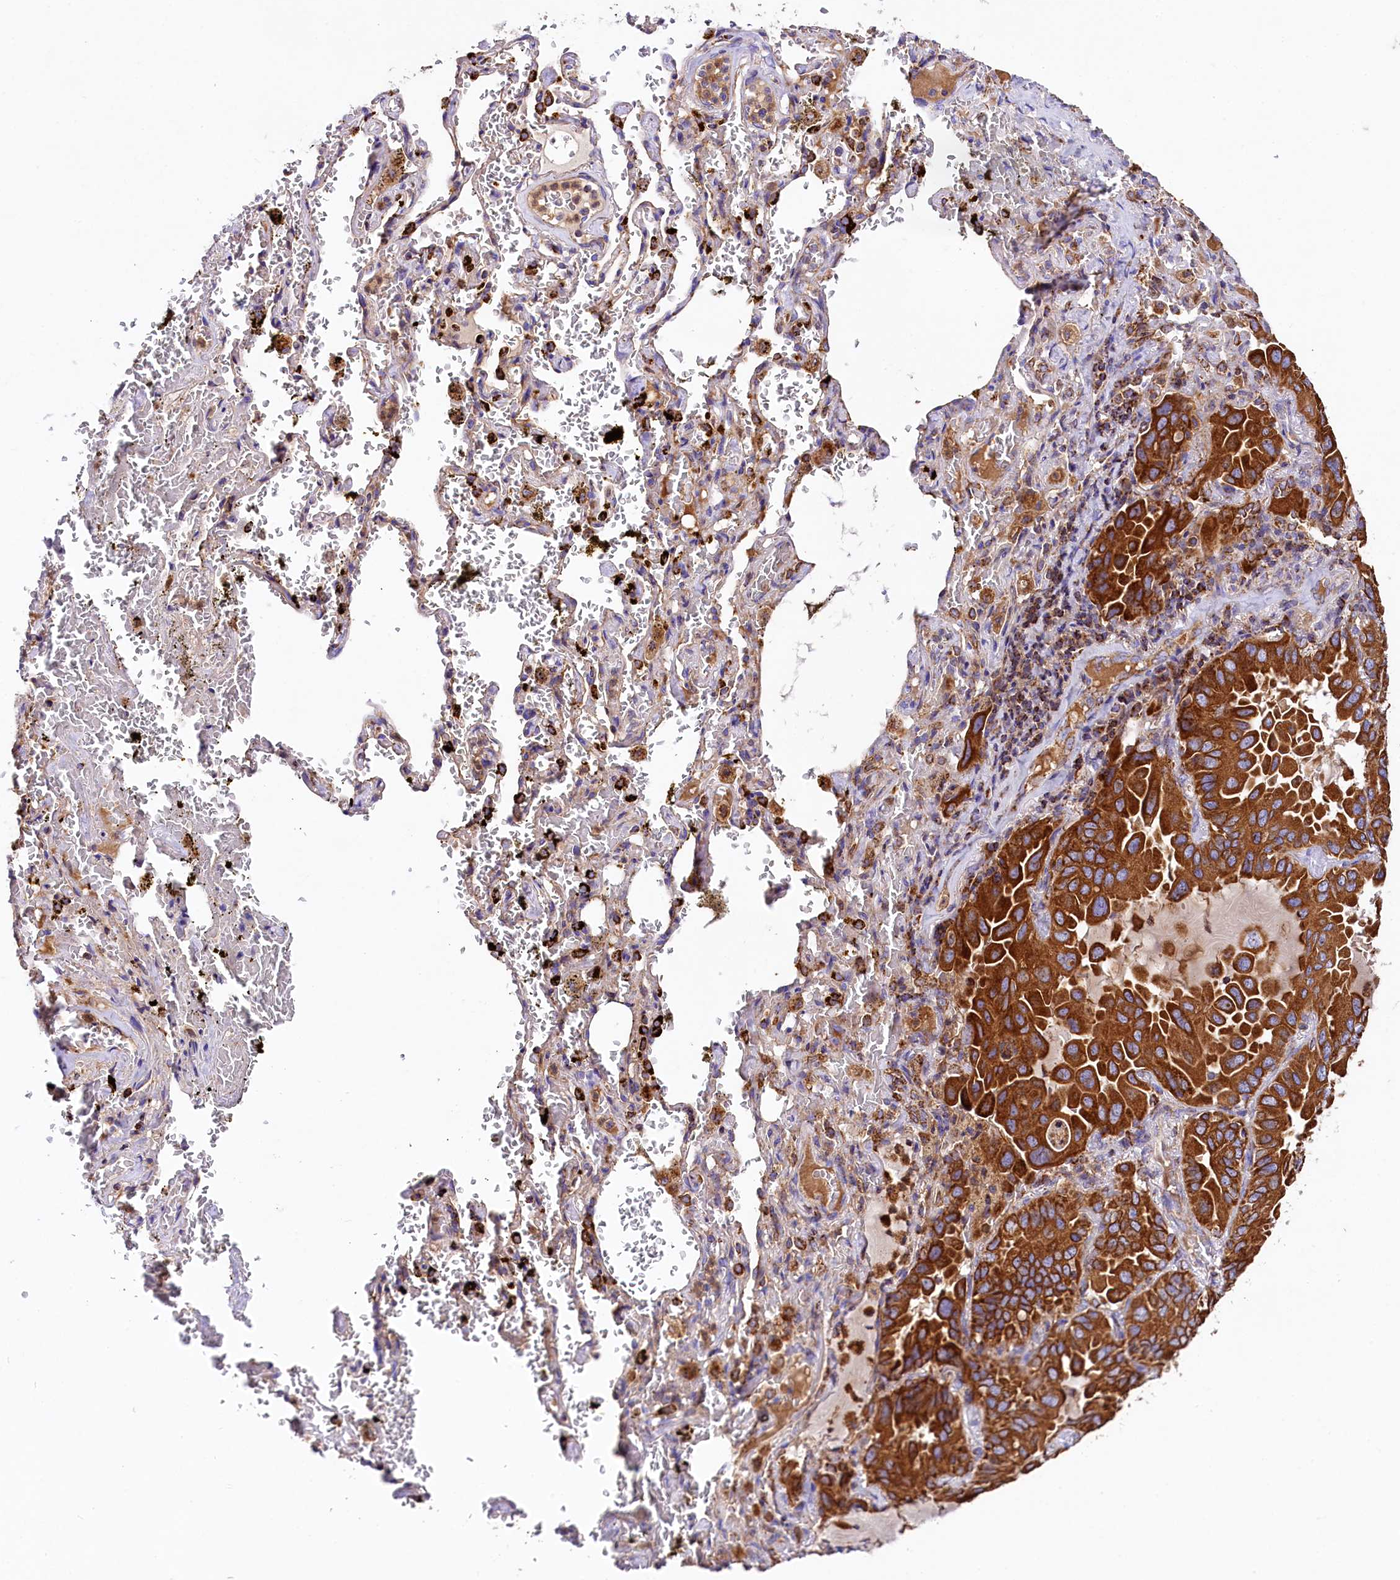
{"staining": {"intensity": "strong", "quantity": ">75%", "location": "cytoplasmic/membranous"}, "tissue": "lung cancer", "cell_type": "Tumor cells", "image_type": "cancer", "snomed": [{"axis": "morphology", "description": "Adenocarcinoma, NOS"}, {"axis": "topography", "description": "Lung"}], "caption": "The immunohistochemical stain shows strong cytoplasmic/membranous expression in tumor cells of lung adenocarcinoma tissue.", "gene": "CLYBL", "patient": {"sex": "male", "age": 64}}